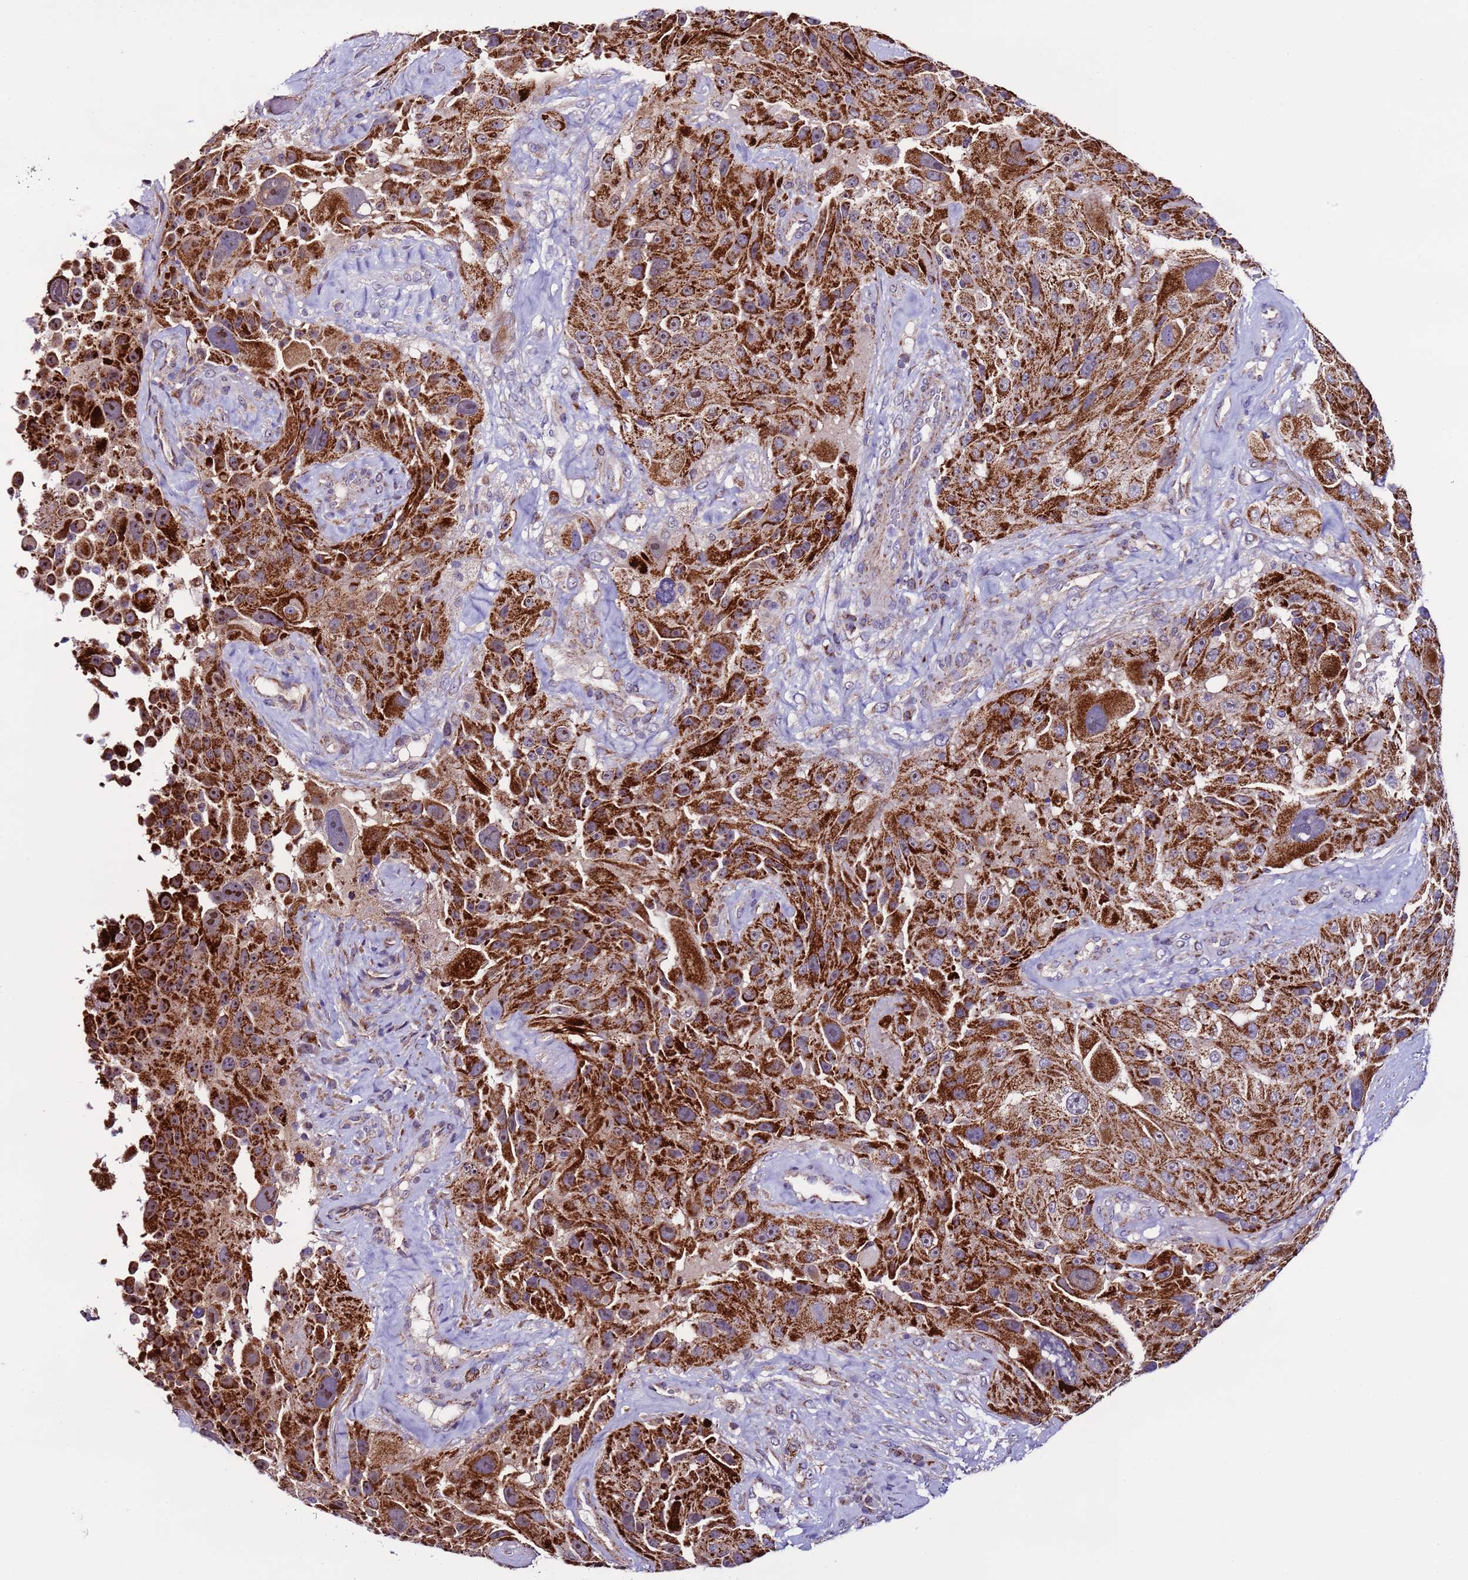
{"staining": {"intensity": "strong", "quantity": ">75%", "location": "cytoplasmic/membranous"}, "tissue": "melanoma", "cell_type": "Tumor cells", "image_type": "cancer", "snomed": [{"axis": "morphology", "description": "Malignant melanoma, Metastatic site"}, {"axis": "topography", "description": "Lymph node"}], "caption": "Protein analysis of malignant melanoma (metastatic site) tissue exhibits strong cytoplasmic/membranous expression in about >75% of tumor cells.", "gene": "UEVLD", "patient": {"sex": "male", "age": 62}}